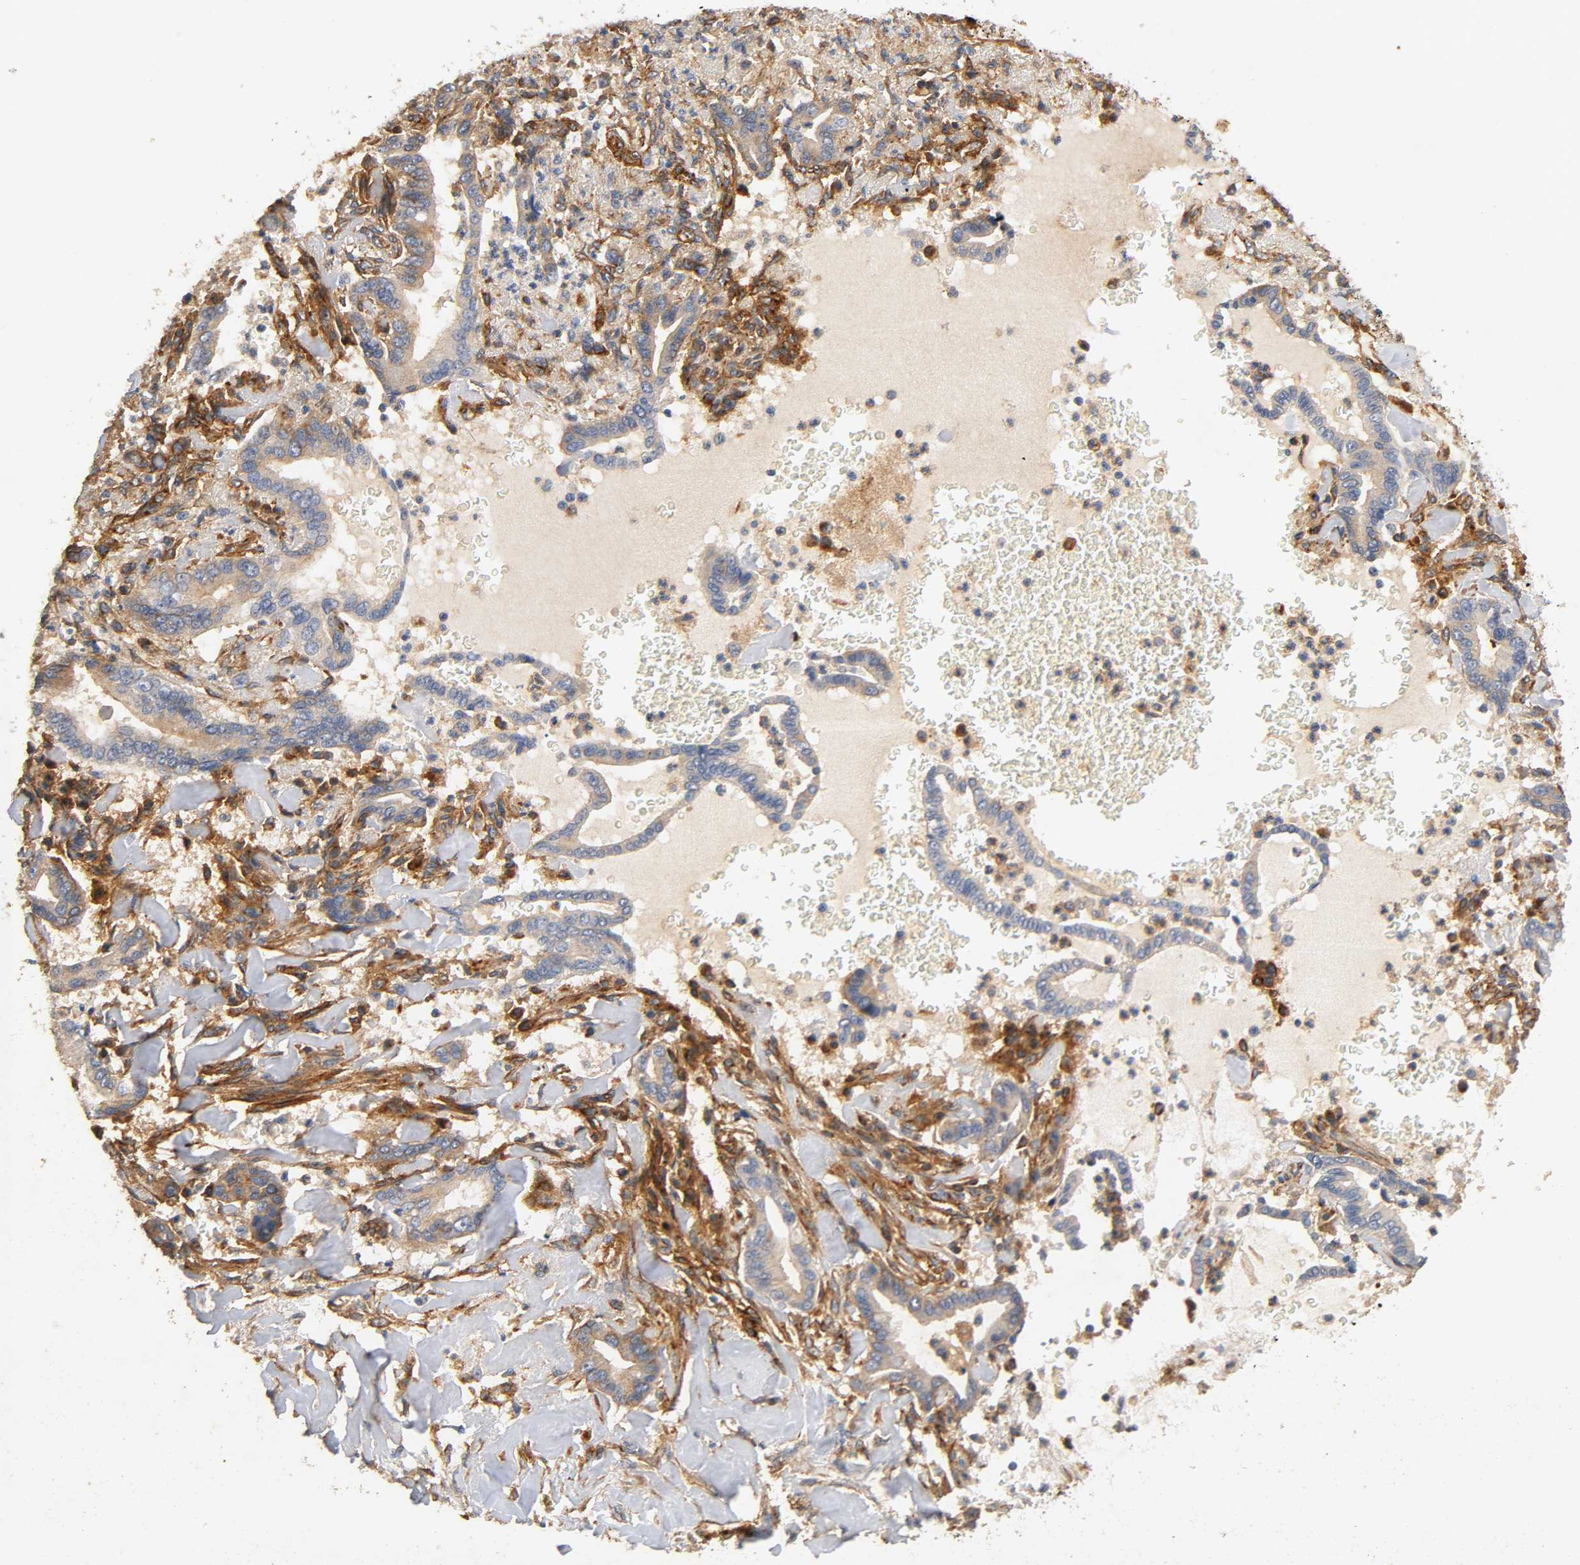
{"staining": {"intensity": "weak", "quantity": "25%-75%", "location": "cytoplasmic/membranous"}, "tissue": "liver cancer", "cell_type": "Tumor cells", "image_type": "cancer", "snomed": [{"axis": "morphology", "description": "Cholangiocarcinoma"}, {"axis": "topography", "description": "Liver"}], "caption": "IHC of human liver cancer (cholangiocarcinoma) exhibits low levels of weak cytoplasmic/membranous staining in about 25%-75% of tumor cells.", "gene": "IFITM3", "patient": {"sex": "female", "age": 67}}